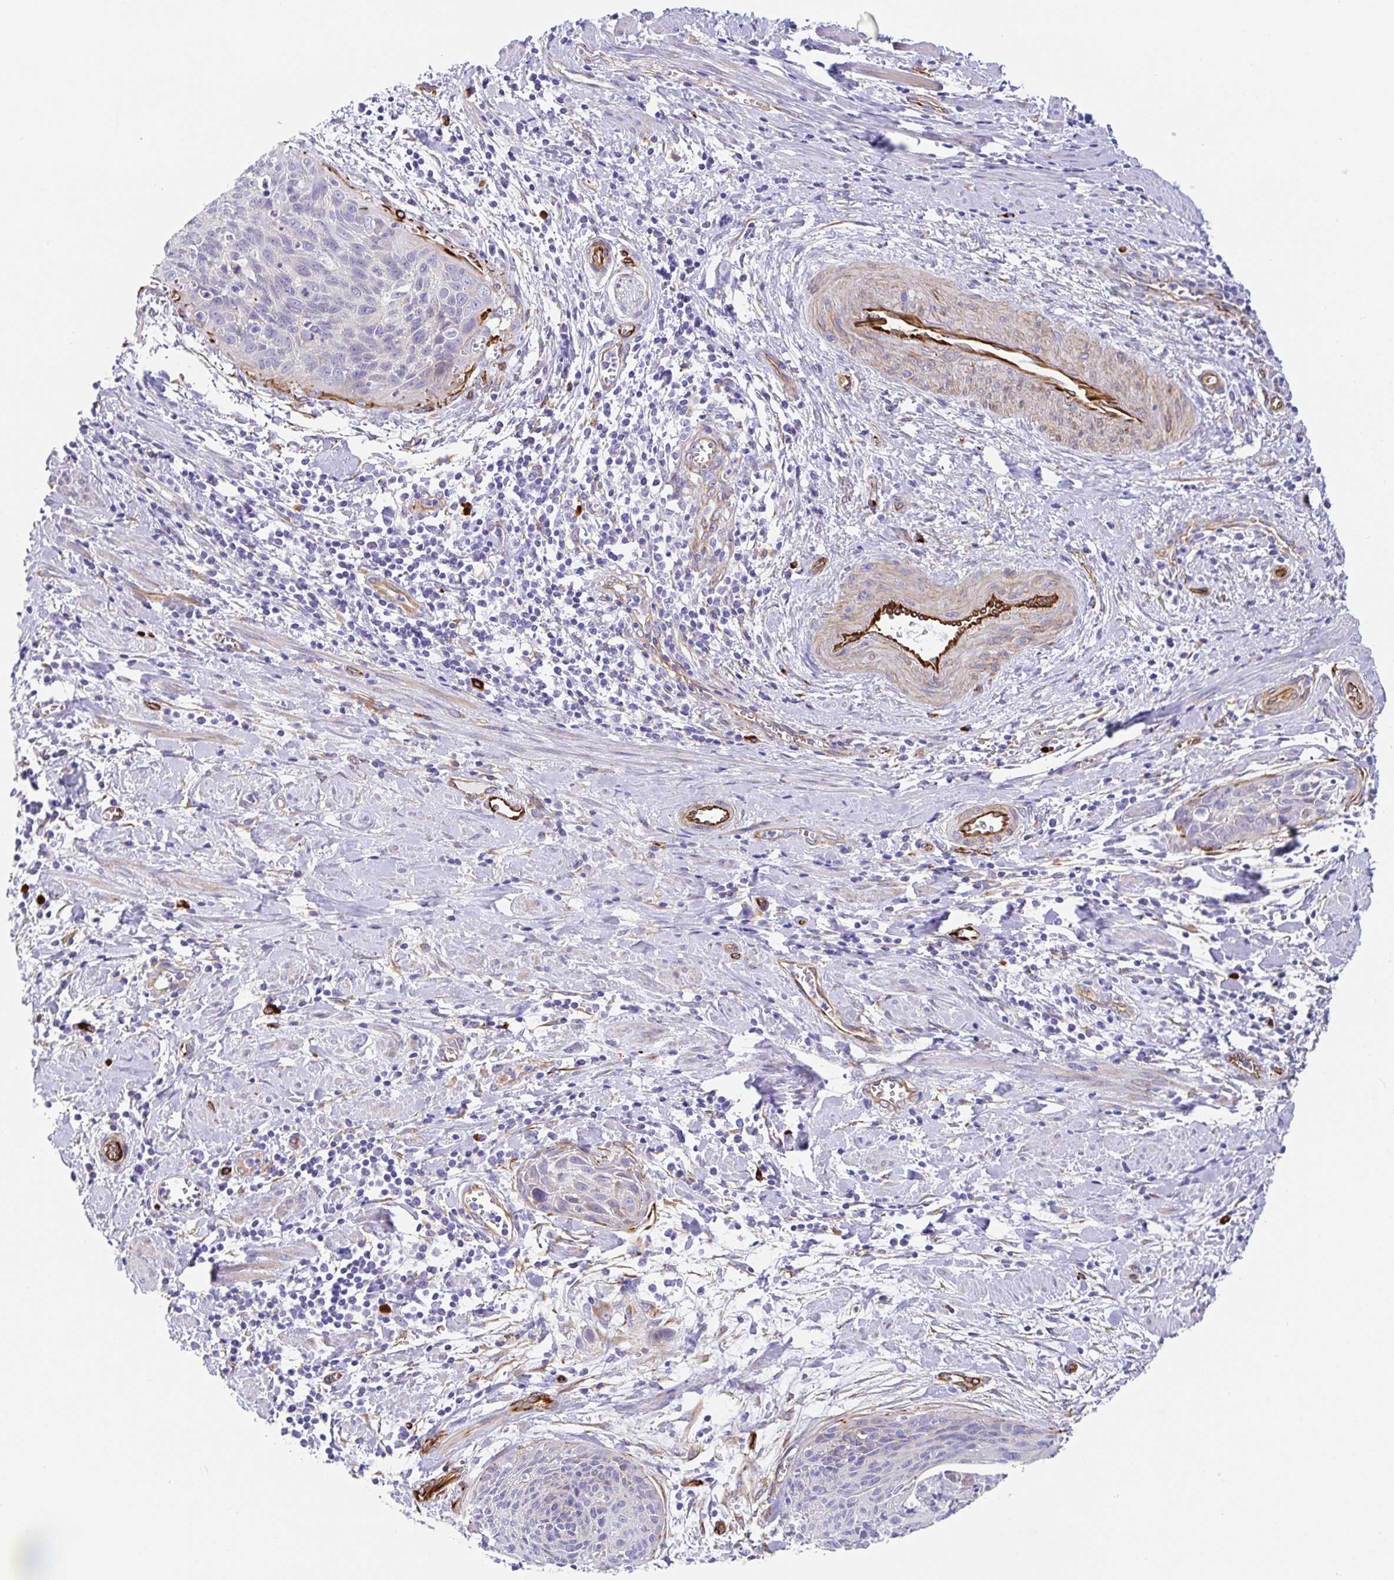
{"staining": {"intensity": "negative", "quantity": "none", "location": "none"}, "tissue": "cervical cancer", "cell_type": "Tumor cells", "image_type": "cancer", "snomed": [{"axis": "morphology", "description": "Squamous cell carcinoma, NOS"}, {"axis": "topography", "description": "Cervix"}], "caption": "An image of human cervical cancer is negative for staining in tumor cells.", "gene": "DOCK1", "patient": {"sex": "female", "age": 55}}